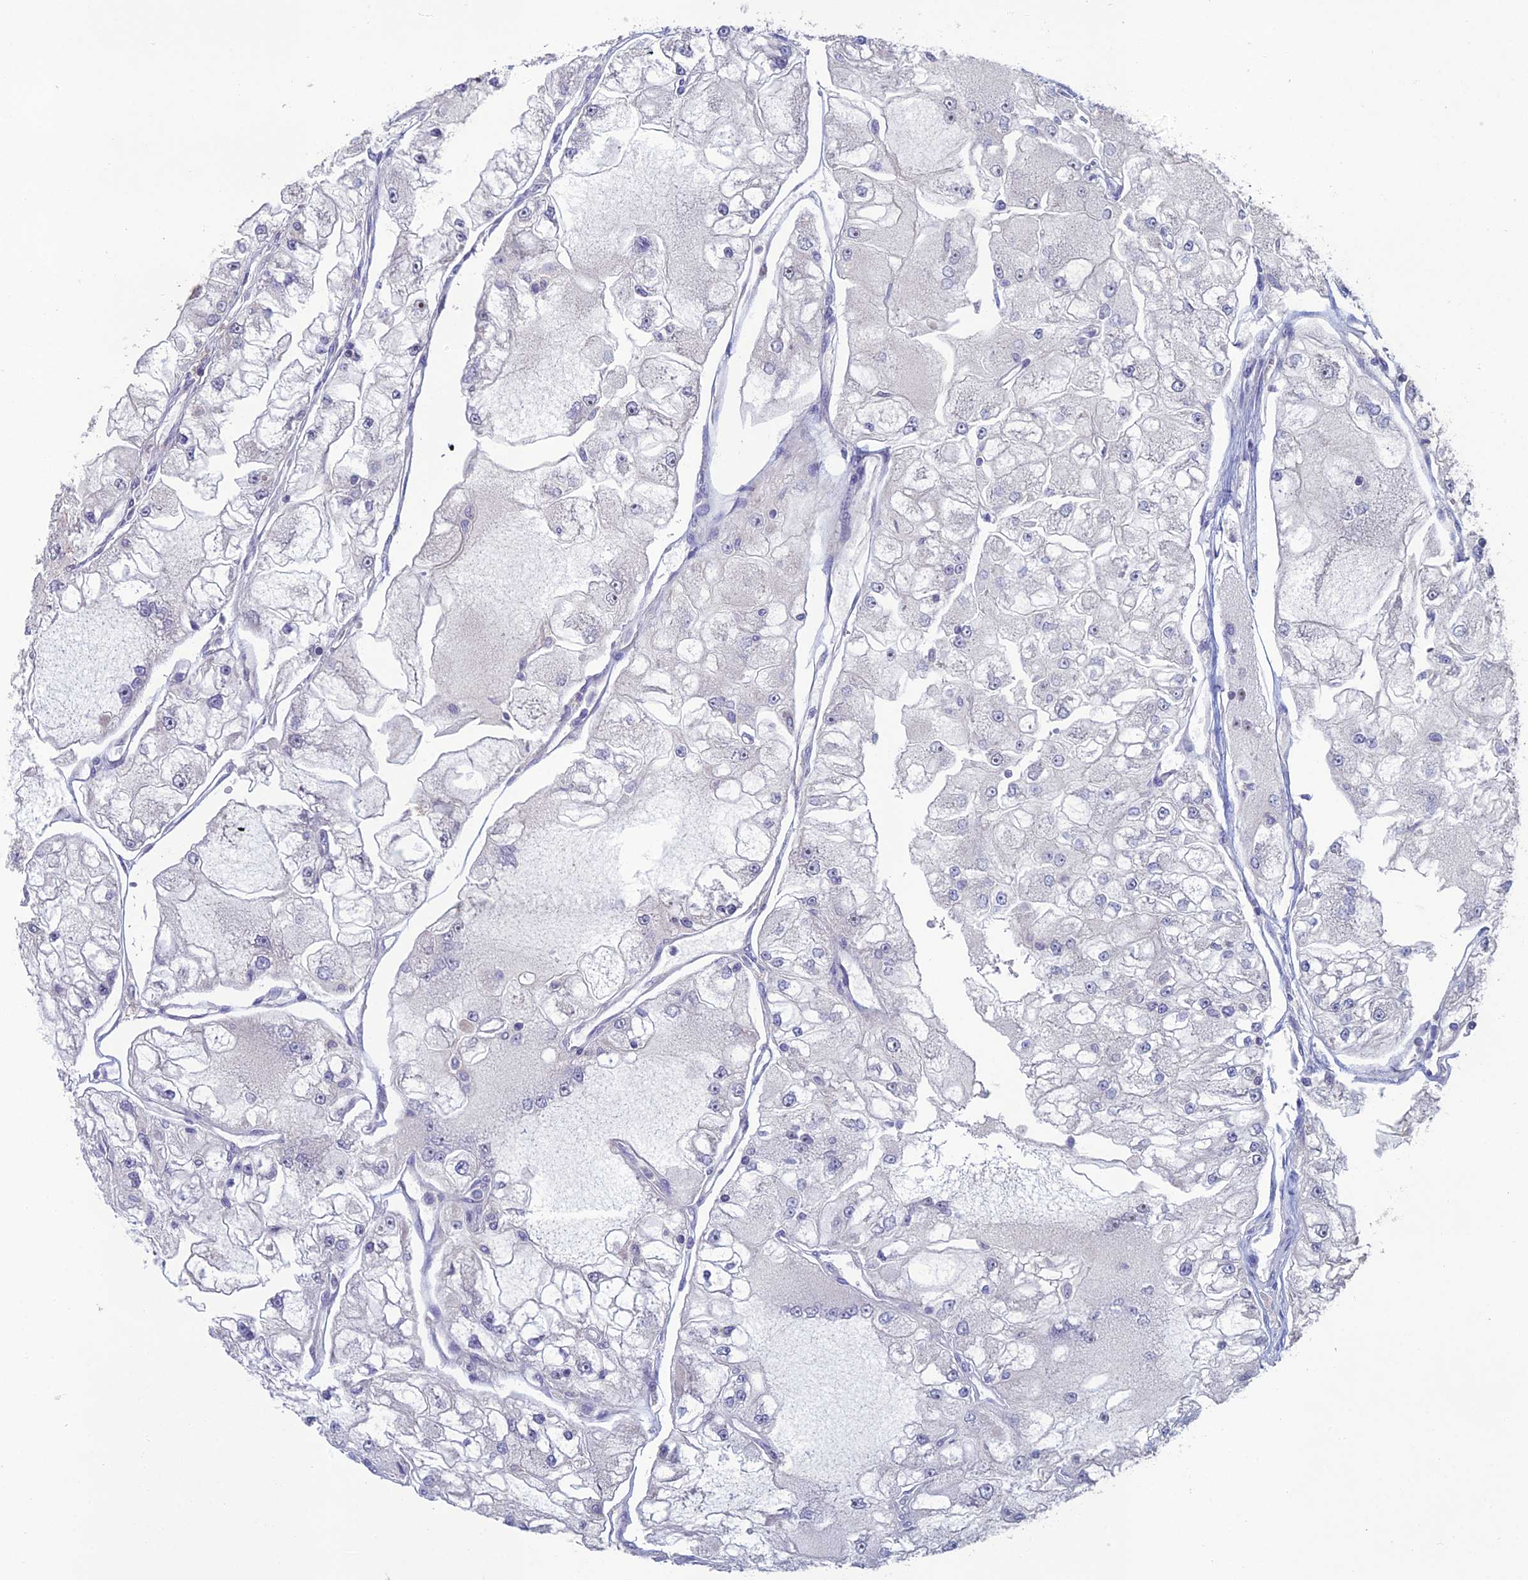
{"staining": {"intensity": "negative", "quantity": "none", "location": "none"}, "tissue": "renal cancer", "cell_type": "Tumor cells", "image_type": "cancer", "snomed": [{"axis": "morphology", "description": "Adenocarcinoma, NOS"}, {"axis": "topography", "description": "Kidney"}], "caption": "IHC micrograph of neoplastic tissue: renal cancer stained with DAB (3,3'-diaminobenzidine) reveals no significant protein expression in tumor cells. (DAB (3,3'-diaminobenzidine) IHC with hematoxylin counter stain).", "gene": "C15orf62", "patient": {"sex": "female", "age": 72}}